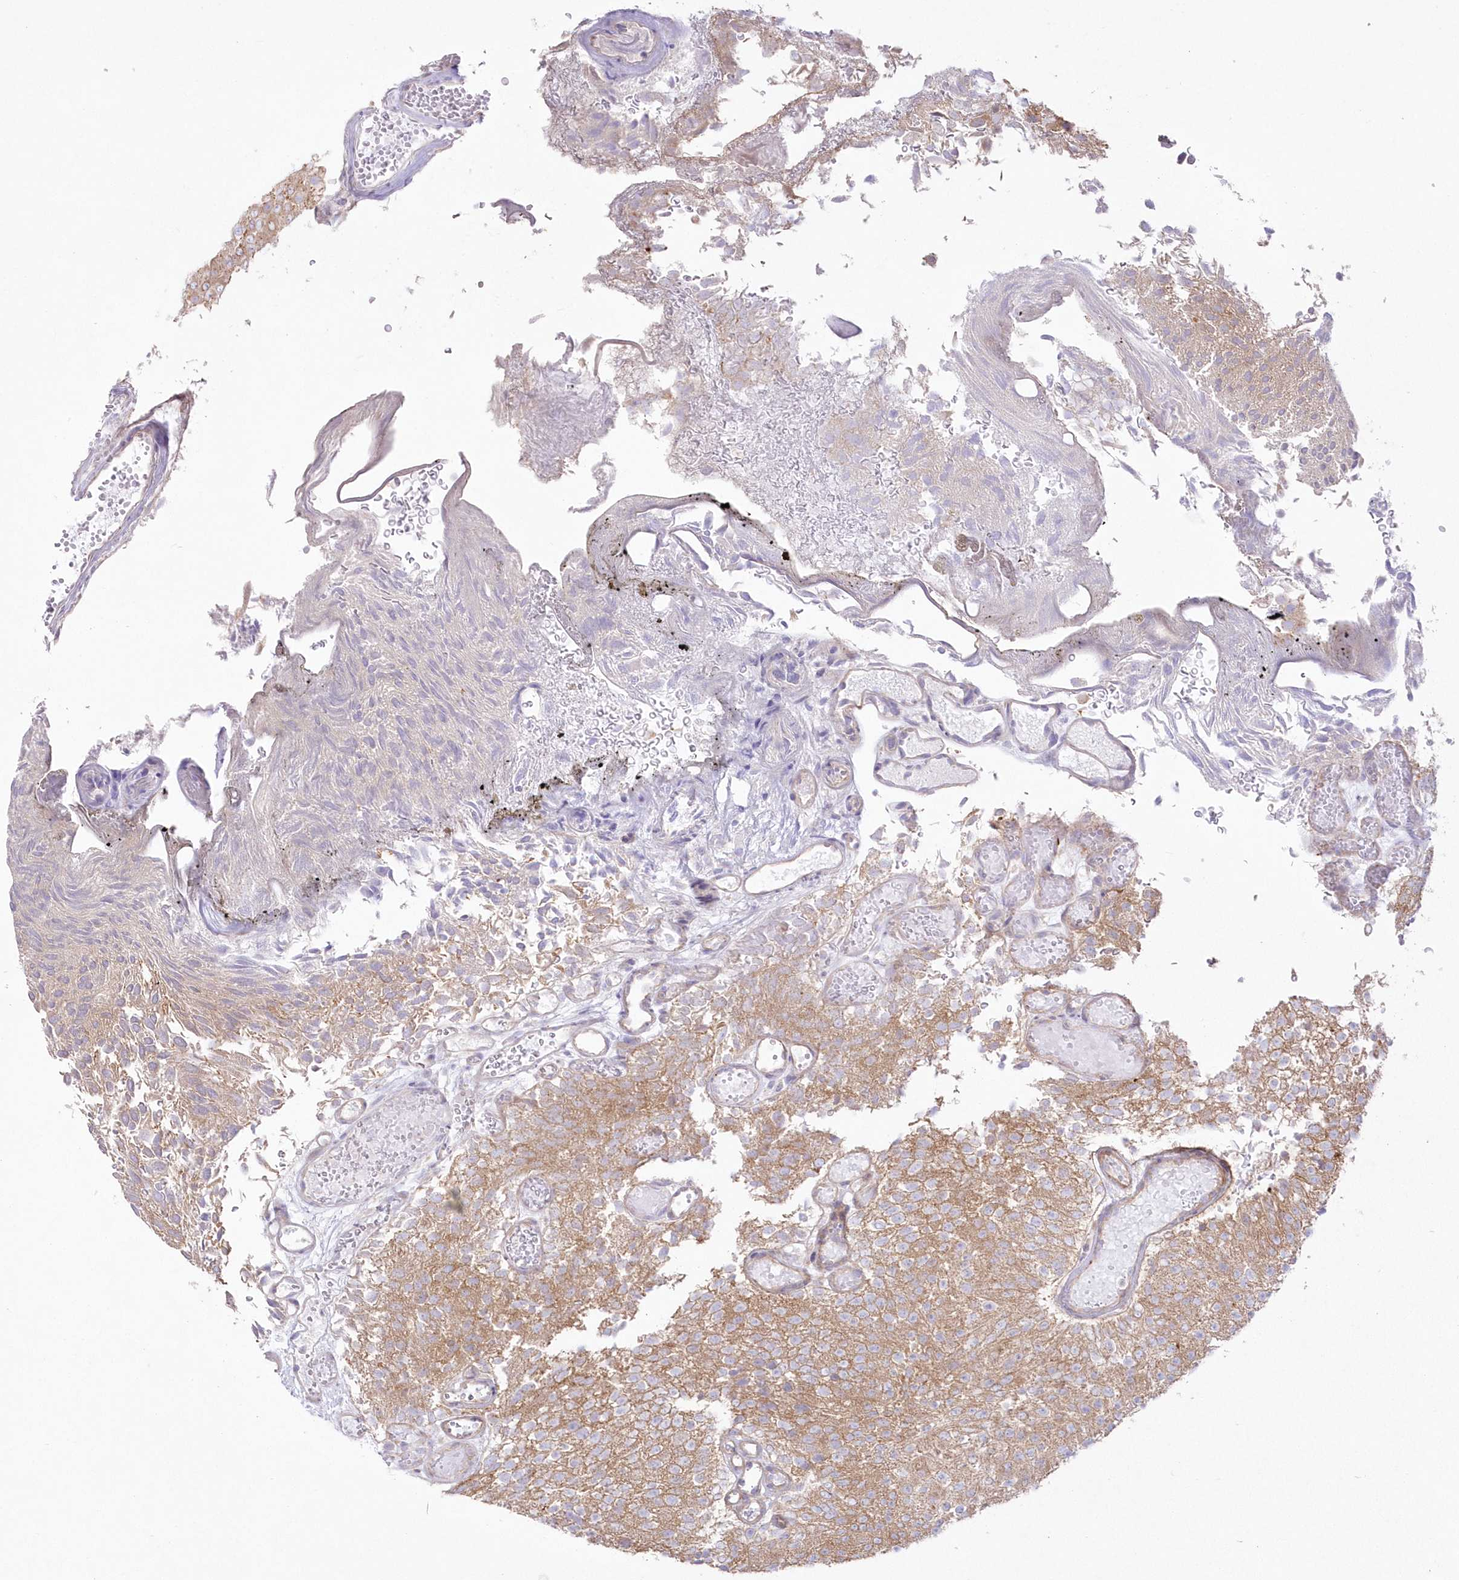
{"staining": {"intensity": "moderate", "quantity": "<25%", "location": "cytoplasmic/membranous"}, "tissue": "urothelial cancer", "cell_type": "Tumor cells", "image_type": "cancer", "snomed": [{"axis": "morphology", "description": "Urothelial carcinoma, Low grade"}, {"axis": "topography", "description": "Urinary bladder"}], "caption": "Moderate cytoplasmic/membranous protein expression is identified in approximately <25% of tumor cells in urothelial cancer. Using DAB (brown) and hematoxylin (blue) stains, captured at high magnification using brightfield microscopy.", "gene": "ZNF843", "patient": {"sex": "male", "age": 78}}